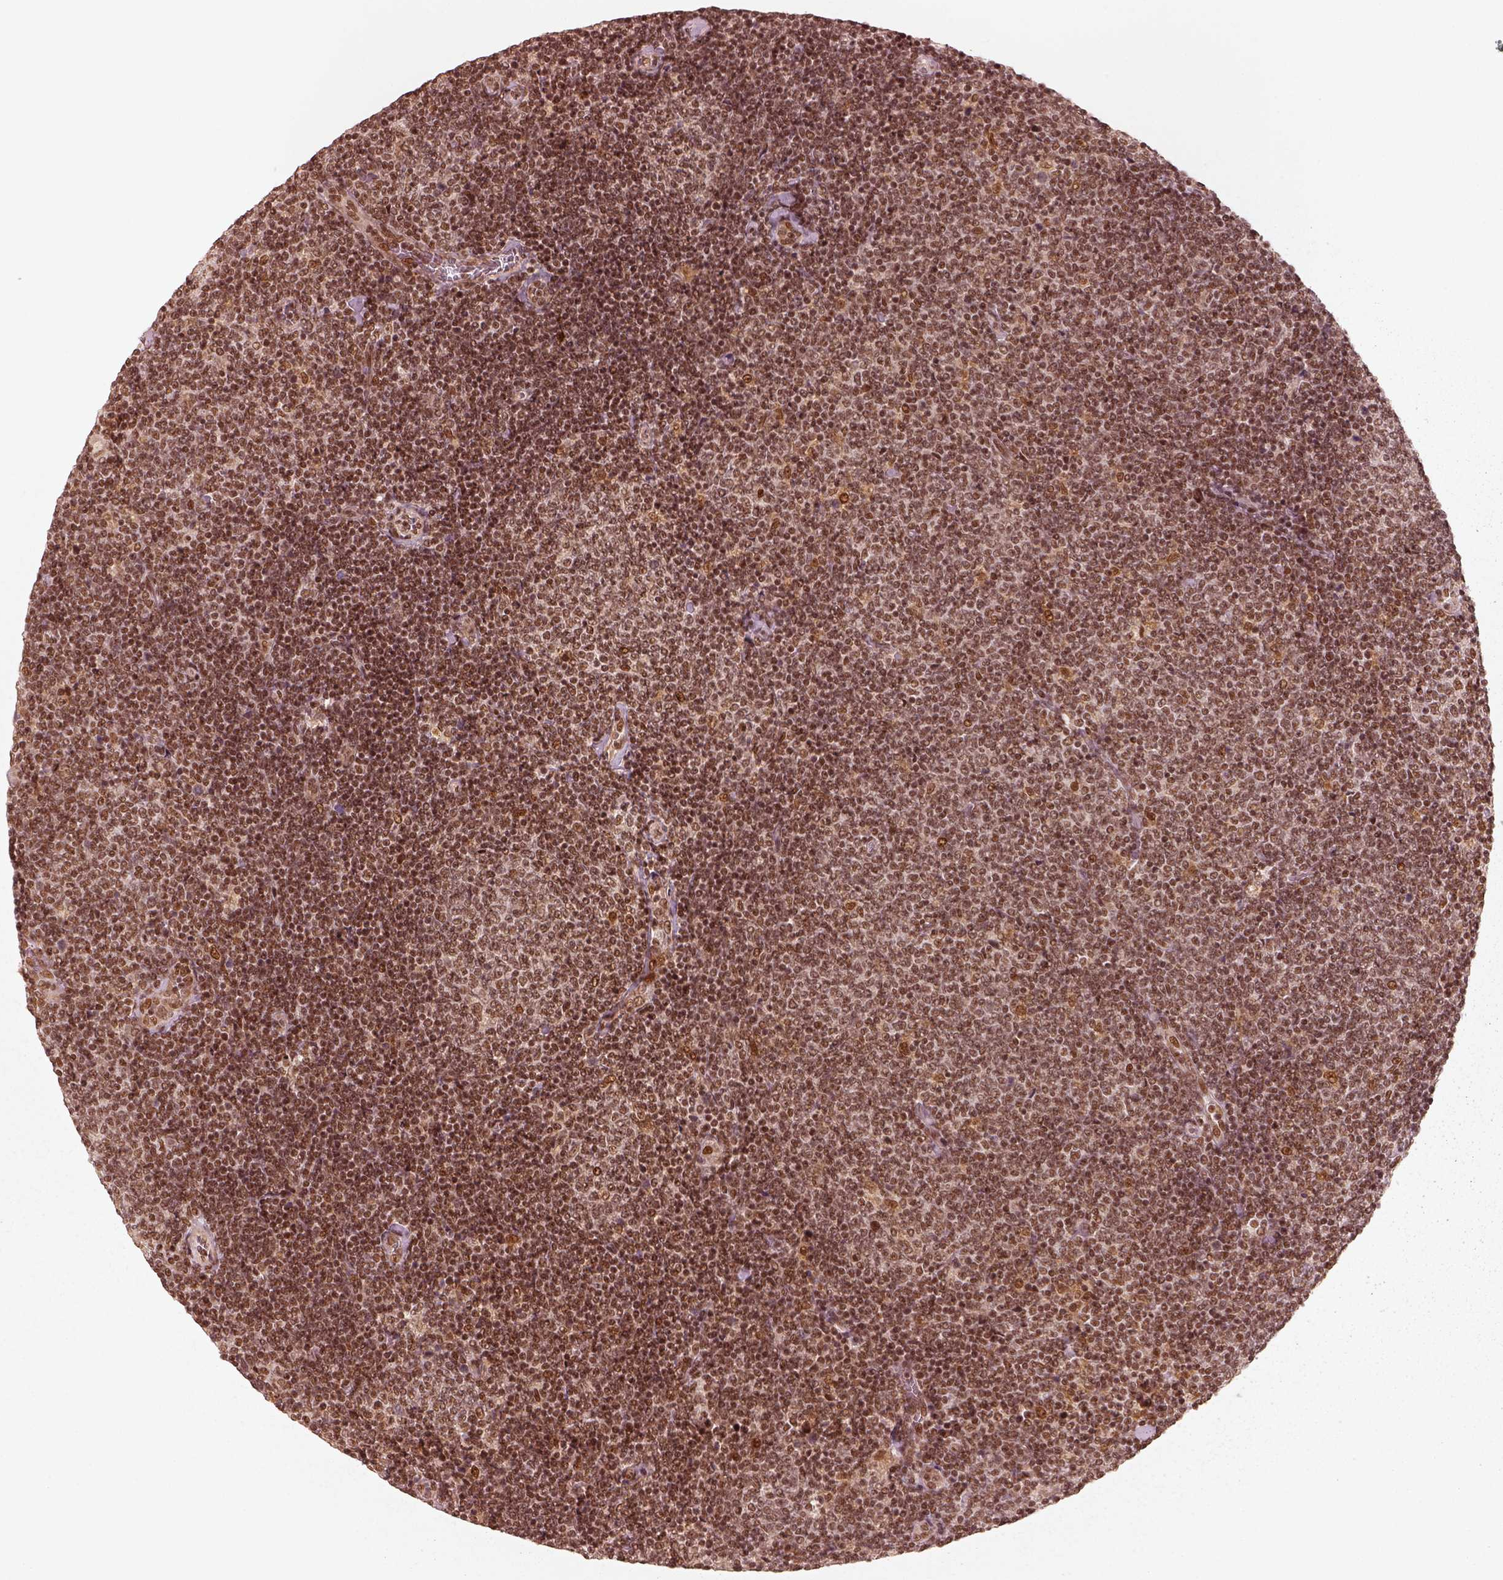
{"staining": {"intensity": "moderate", "quantity": ">75%", "location": "nuclear"}, "tissue": "lymphoma", "cell_type": "Tumor cells", "image_type": "cancer", "snomed": [{"axis": "morphology", "description": "Malignant lymphoma, non-Hodgkin's type, Low grade"}, {"axis": "topography", "description": "Lymph node"}], "caption": "Human low-grade malignant lymphoma, non-Hodgkin's type stained for a protein (brown) displays moderate nuclear positive expression in about >75% of tumor cells.", "gene": "GMEB2", "patient": {"sex": "male", "age": 52}}